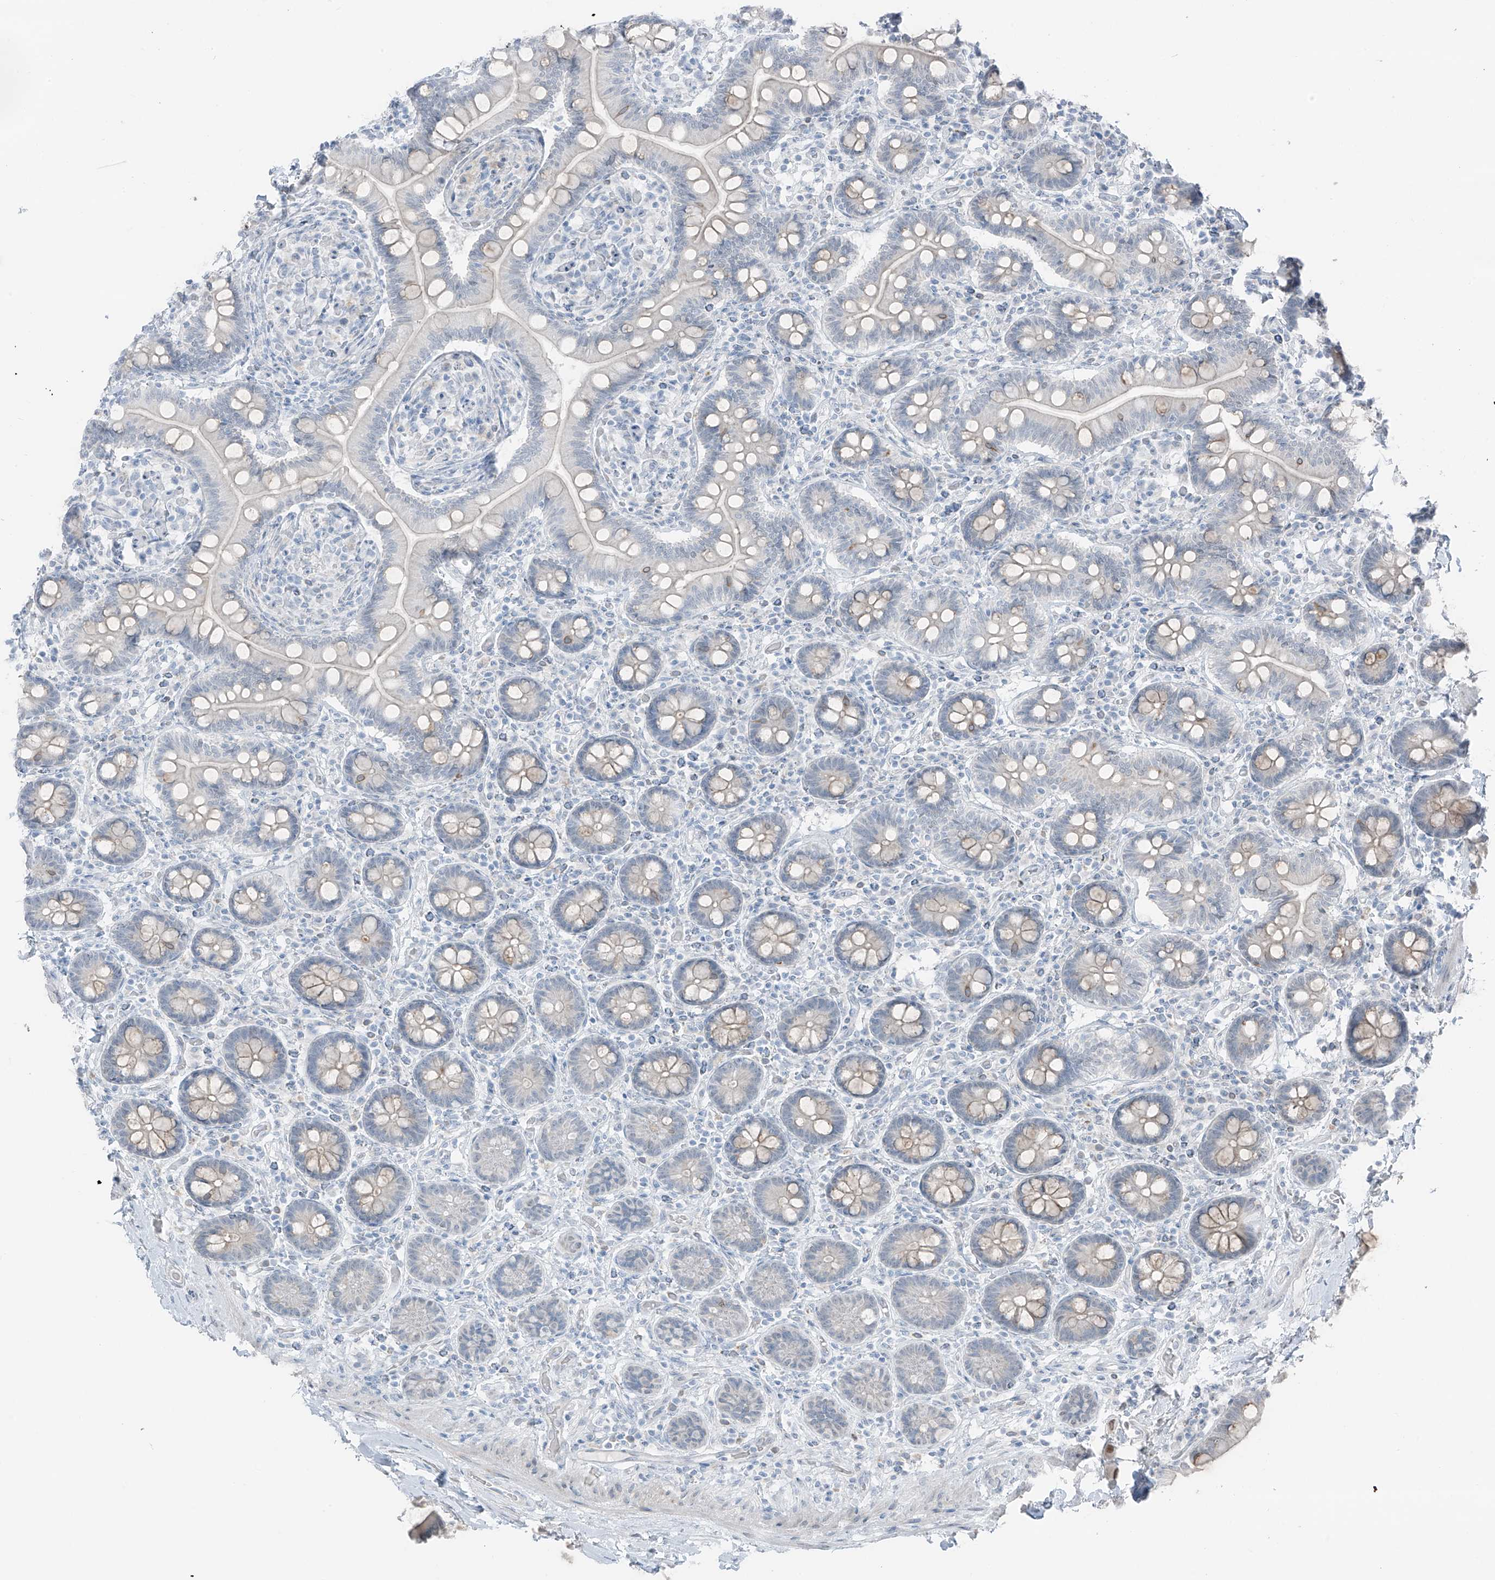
{"staining": {"intensity": "moderate", "quantity": "<25%", "location": "cytoplasmic/membranous"}, "tissue": "small intestine", "cell_type": "Glandular cells", "image_type": "normal", "snomed": [{"axis": "morphology", "description": "Normal tissue, NOS"}, {"axis": "topography", "description": "Small intestine"}], "caption": "Human small intestine stained for a protein (brown) displays moderate cytoplasmic/membranous positive staining in about <25% of glandular cells.", "gene": "PRDM6", "patient": {"sex": "female", "age": 64}}